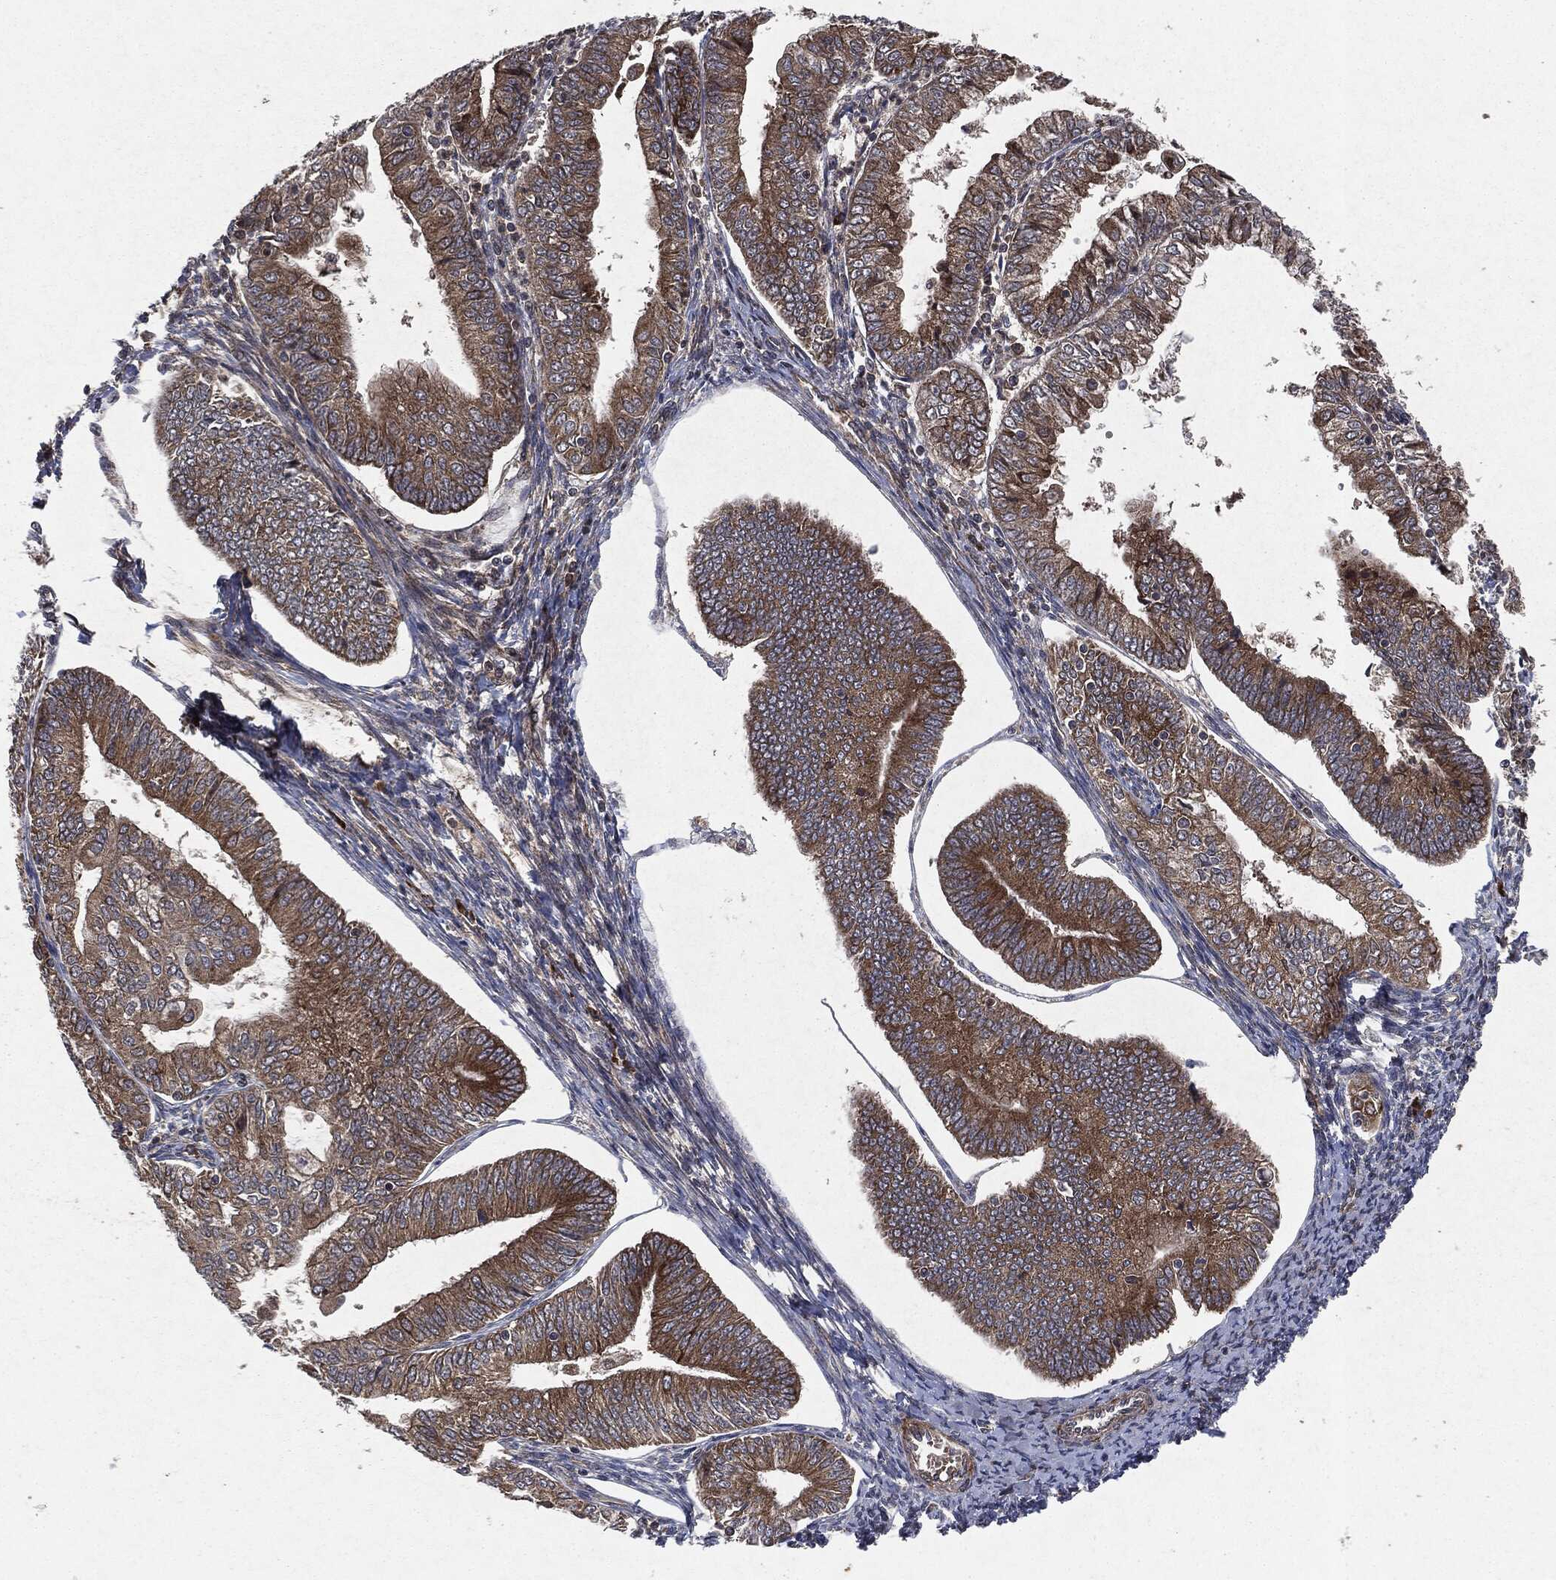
{"staining": {"intensity": "strong", "quantity": "25%-75%", "location": "cytoplasmic/membranous"}, "tissue": "endometrial cancer", "cell_type": "Tumor cells", "image_type": "cancer", "snomed": [{"axis": "morphology", "description": "Adenocarcinoma, NOS"}, {"axis": "topography", "description": "Endometrium"}], "caption": "A micrograph showing strong cytoplasmic/membranous staining in about 25%-75% of tumor cells in endometrial adenocarcinoma, as visualized by brown immunohistochemical staining.", "gene": "RAF1", "patient": {"sex": "female", "age": 56}}